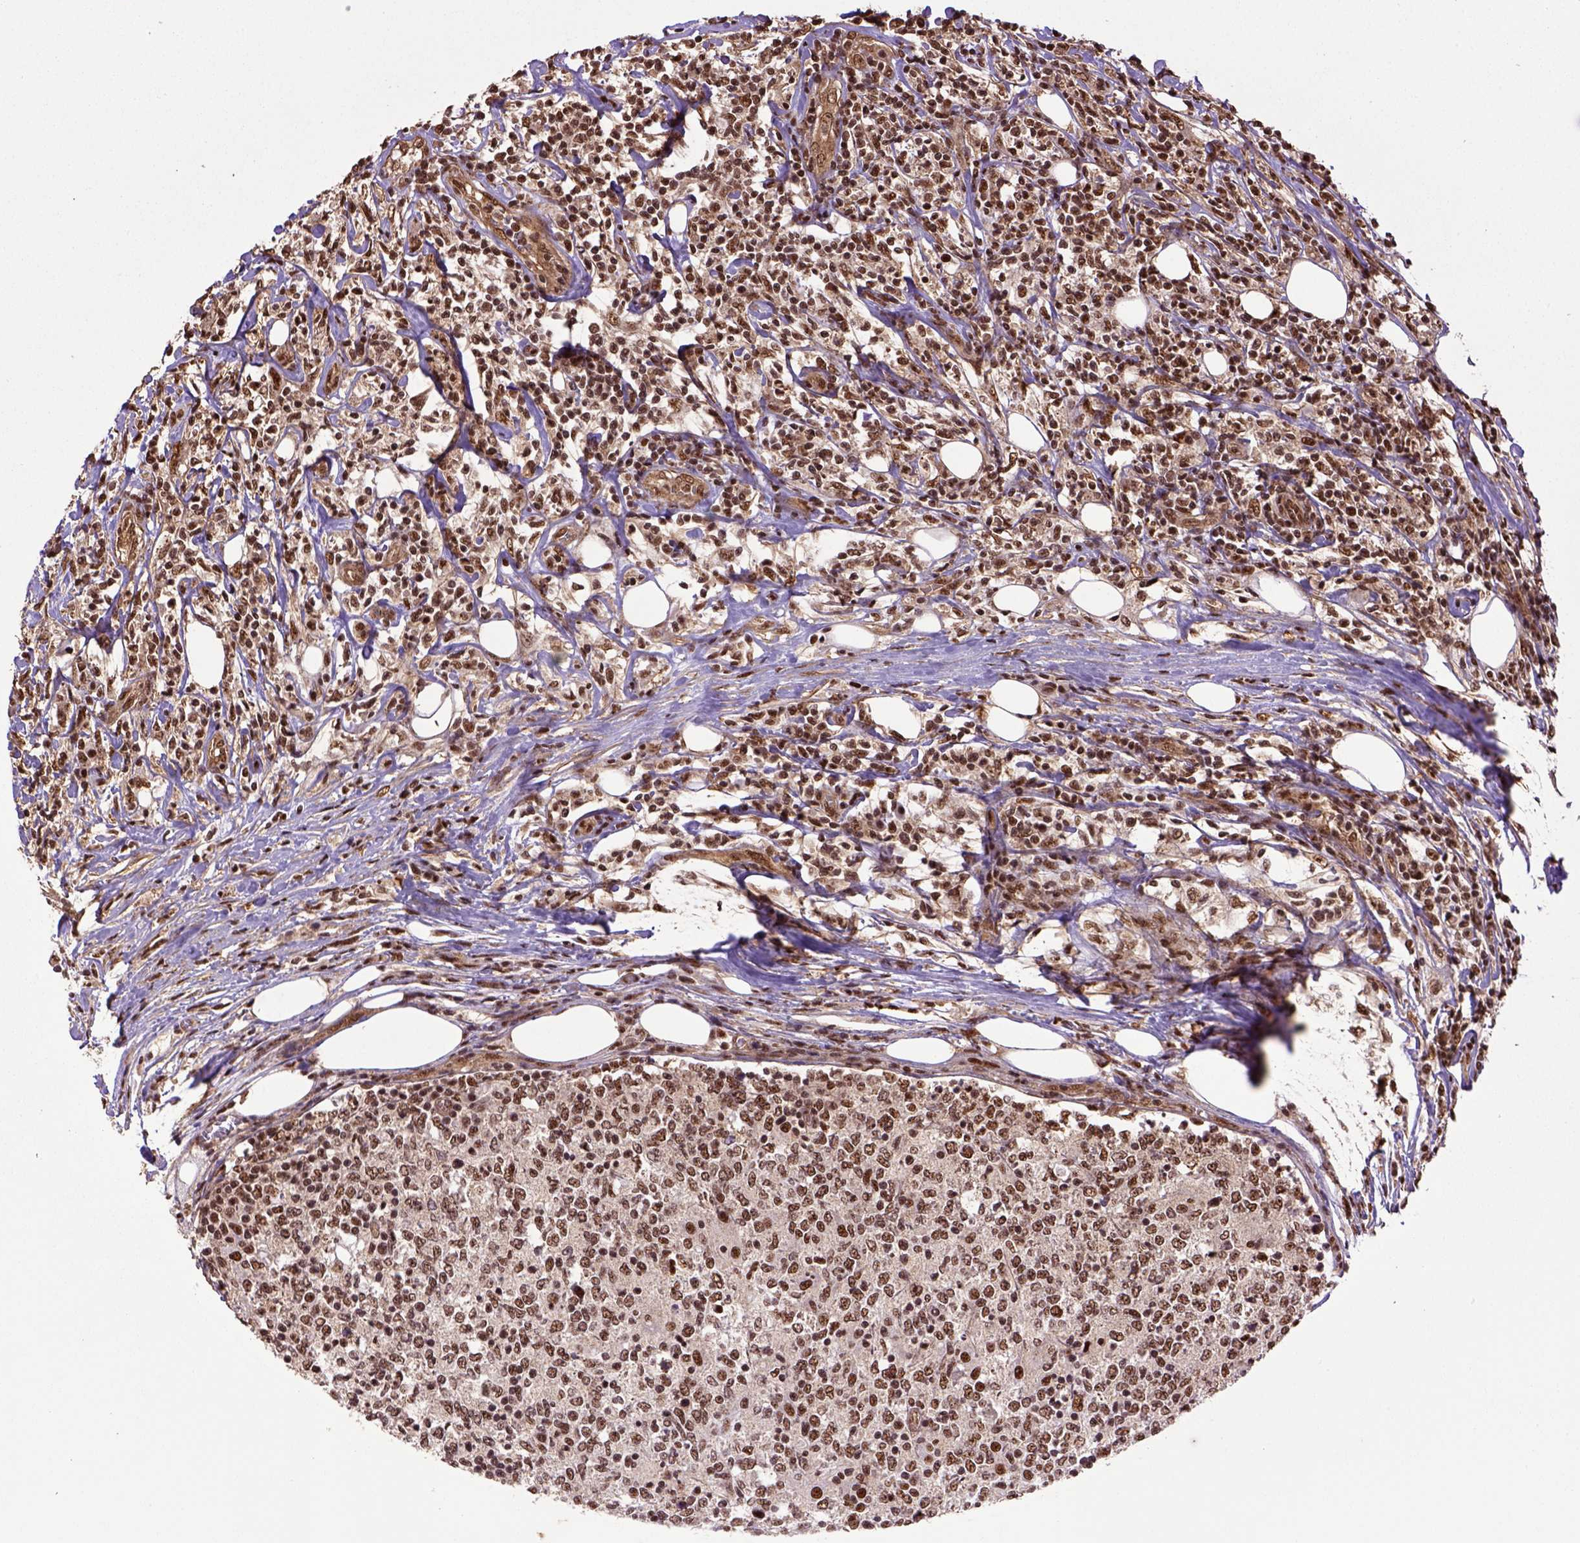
{"staining": {"intensity": "moderate", "quantity": ">75%", "location": "nuclear"}, "tissue": "lymphoma", "cell_type": "Tumor cells", "image_type": "cancer", "snomed": [{"axis": "morphology", "description": "Malignant lymphoma, non-Hodgkin's type, High grade"}, {"axis": "topography", "description": "Lymph node"}], "caption": "Protein positivity by IHC shows moderate nuclear expression in about >75% of tumor cells in high-grade malignant lymphoma, non-Hodgkin's type. The protein is stained brown, and the nuclei are stained in blue (DAB (3,3'-diaminobenzidine) IHC with brightfield microscopy, high magnification).", "gene": "PPIG", "patient": {"sex": "female", "age": 84}}